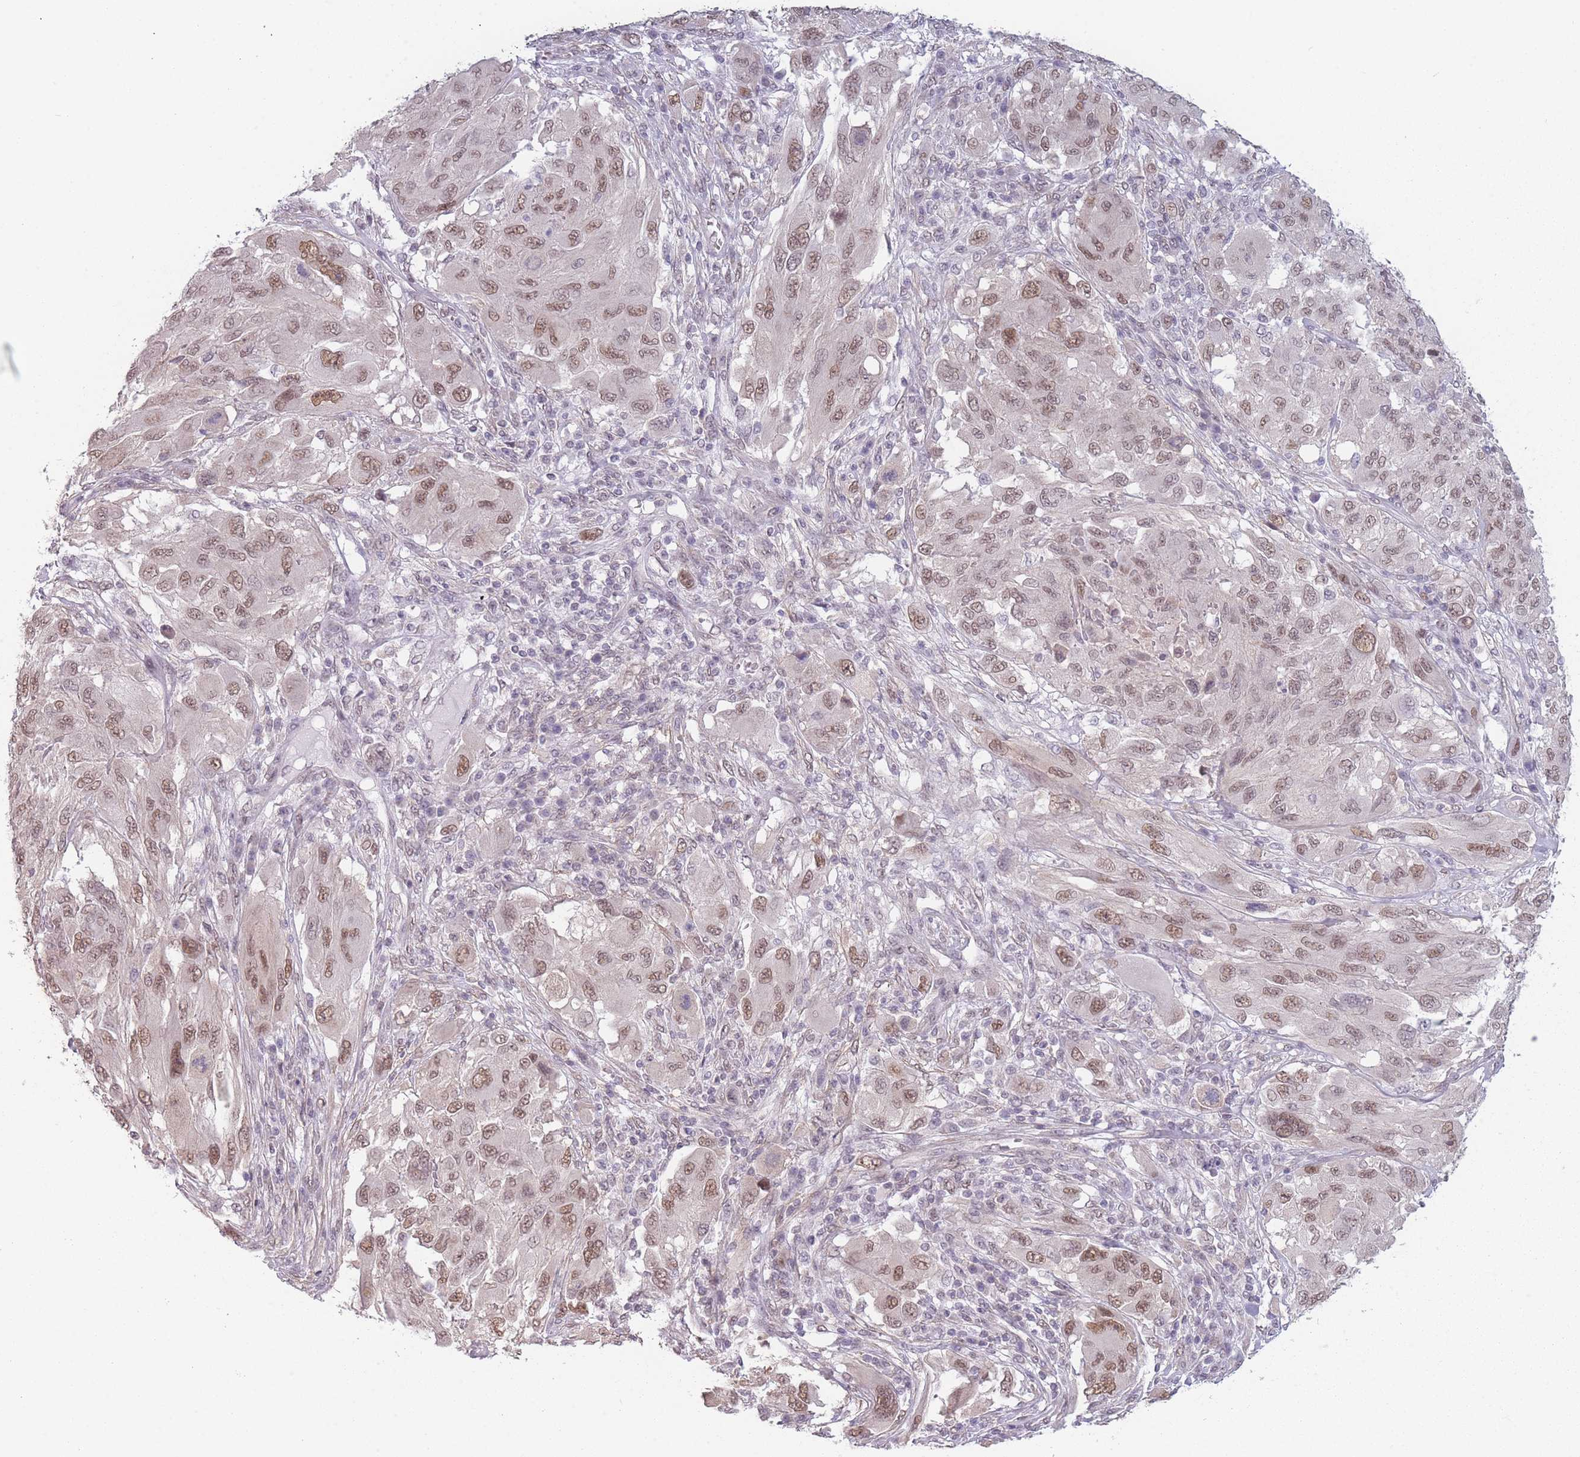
{"staining": {"intensity": "moderate", "quantity": ">75%", "location": "nuclear"}, "tissue": "melanoma", "cell_type": "Tumor cells", "image_type": "cancer", "snomed": [{"axis": "morphology", "description": "Malignant melanoma, NOS"}, {"axis": "topography", "description": "Skin"}], "caption": "Malignant melanoma tissue demonstrates moderate nuclear positivity in about >75% of tumor cells Immunohistochemistry stains the protein in brown and the nuclei are stained blue.", "gene": "SIN3B", "patient": {"sex": "female", "age": 91}}